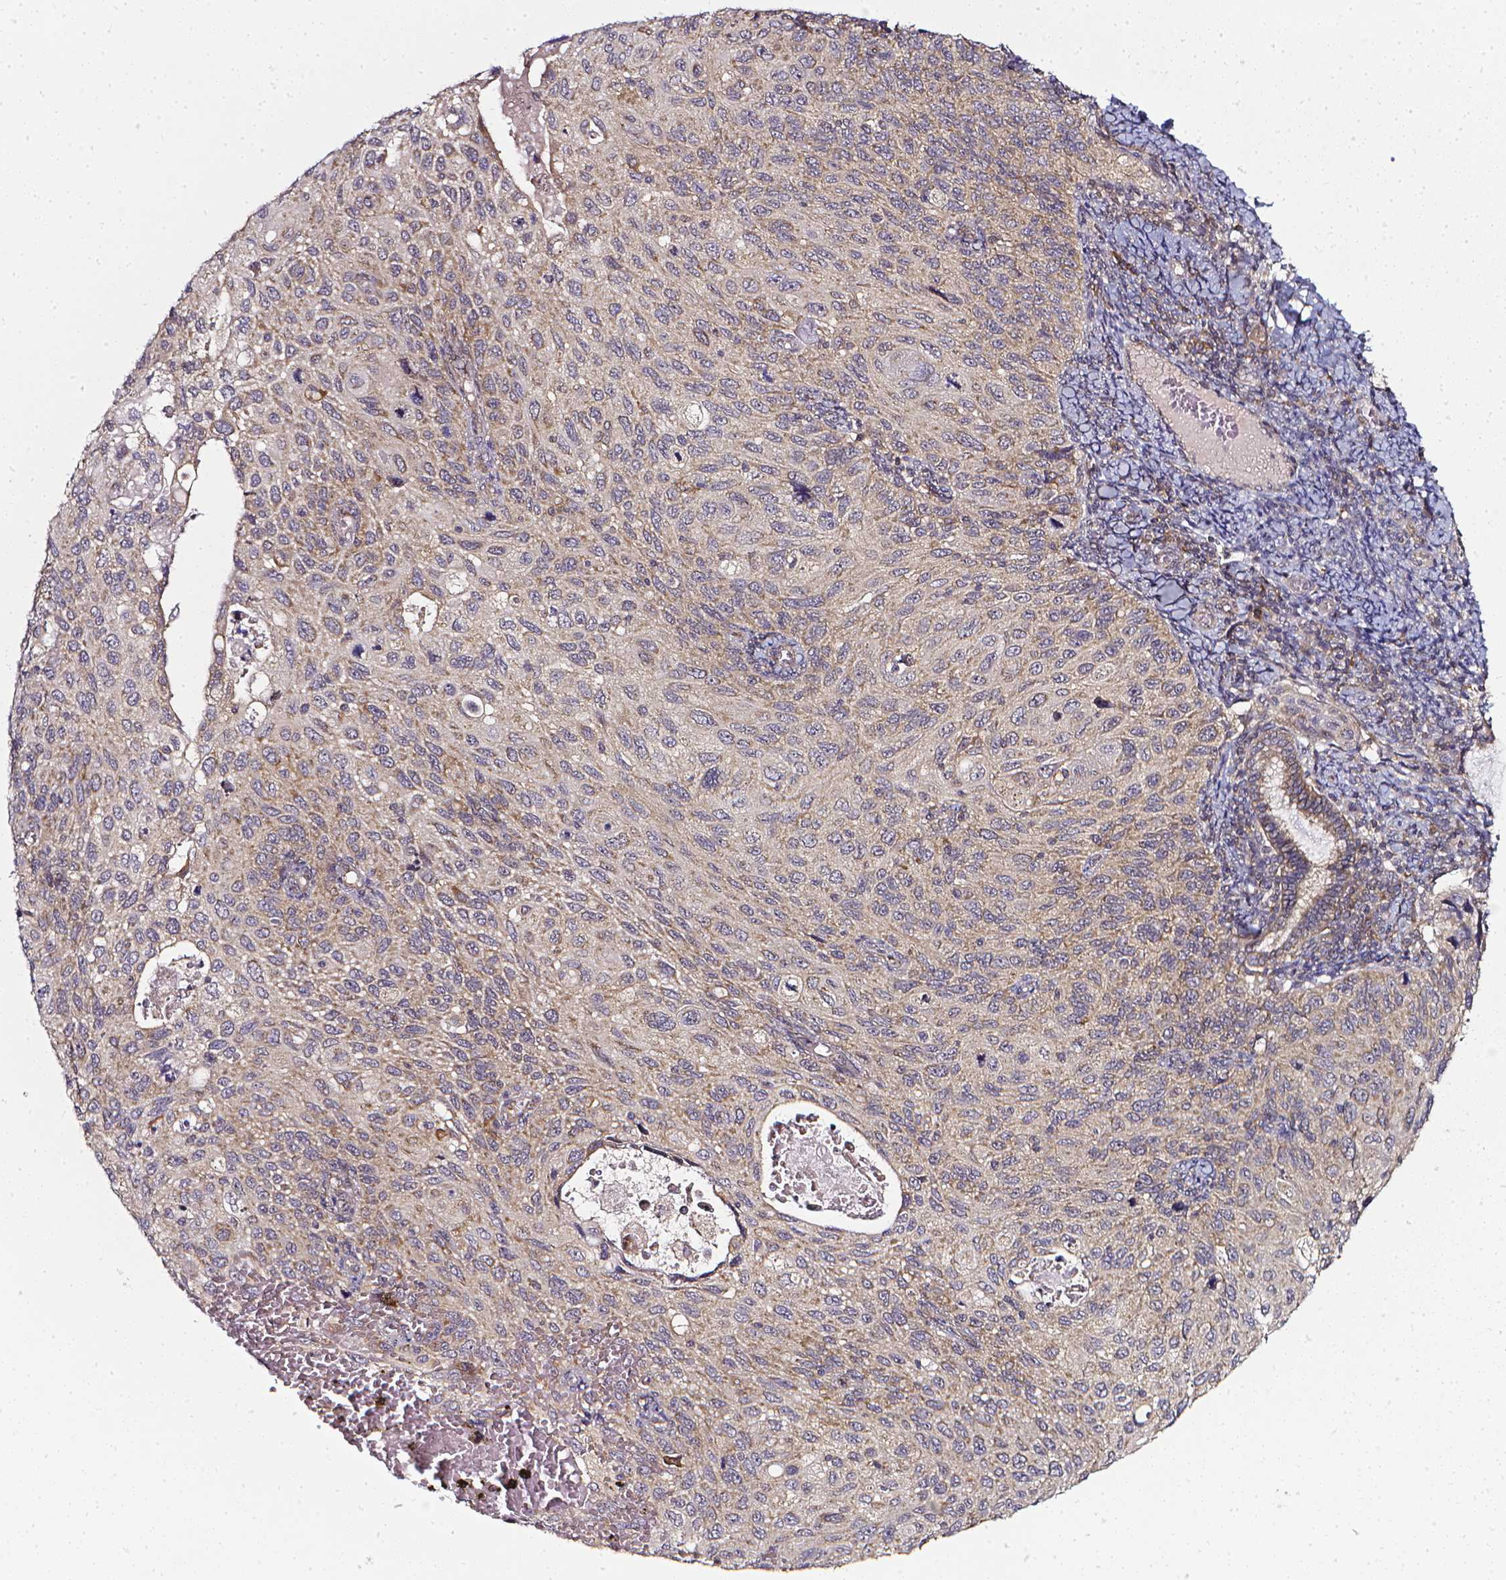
{"staining": {"intensity": "weak", "quantity": ">75%", "location": "cytoplasmic/membranous"}, "tissue": "cervical cancer", "cell_type": "Tumor cells", "image_type": "cancer", "snomed": [{"axis": "morphology", "description": "Squamous cell carcinoma, NOS"}, {"axis": "topography", "description": "Cervix"}], "caption": "Squamous cell carcinoma (cervical) stained with IHC exhibits weak cytoplasmic/membranous positivity in approximately >75% of tumor cells.", "gene": "PRAG1", "patient": {"sex": "female", "age": 70}}